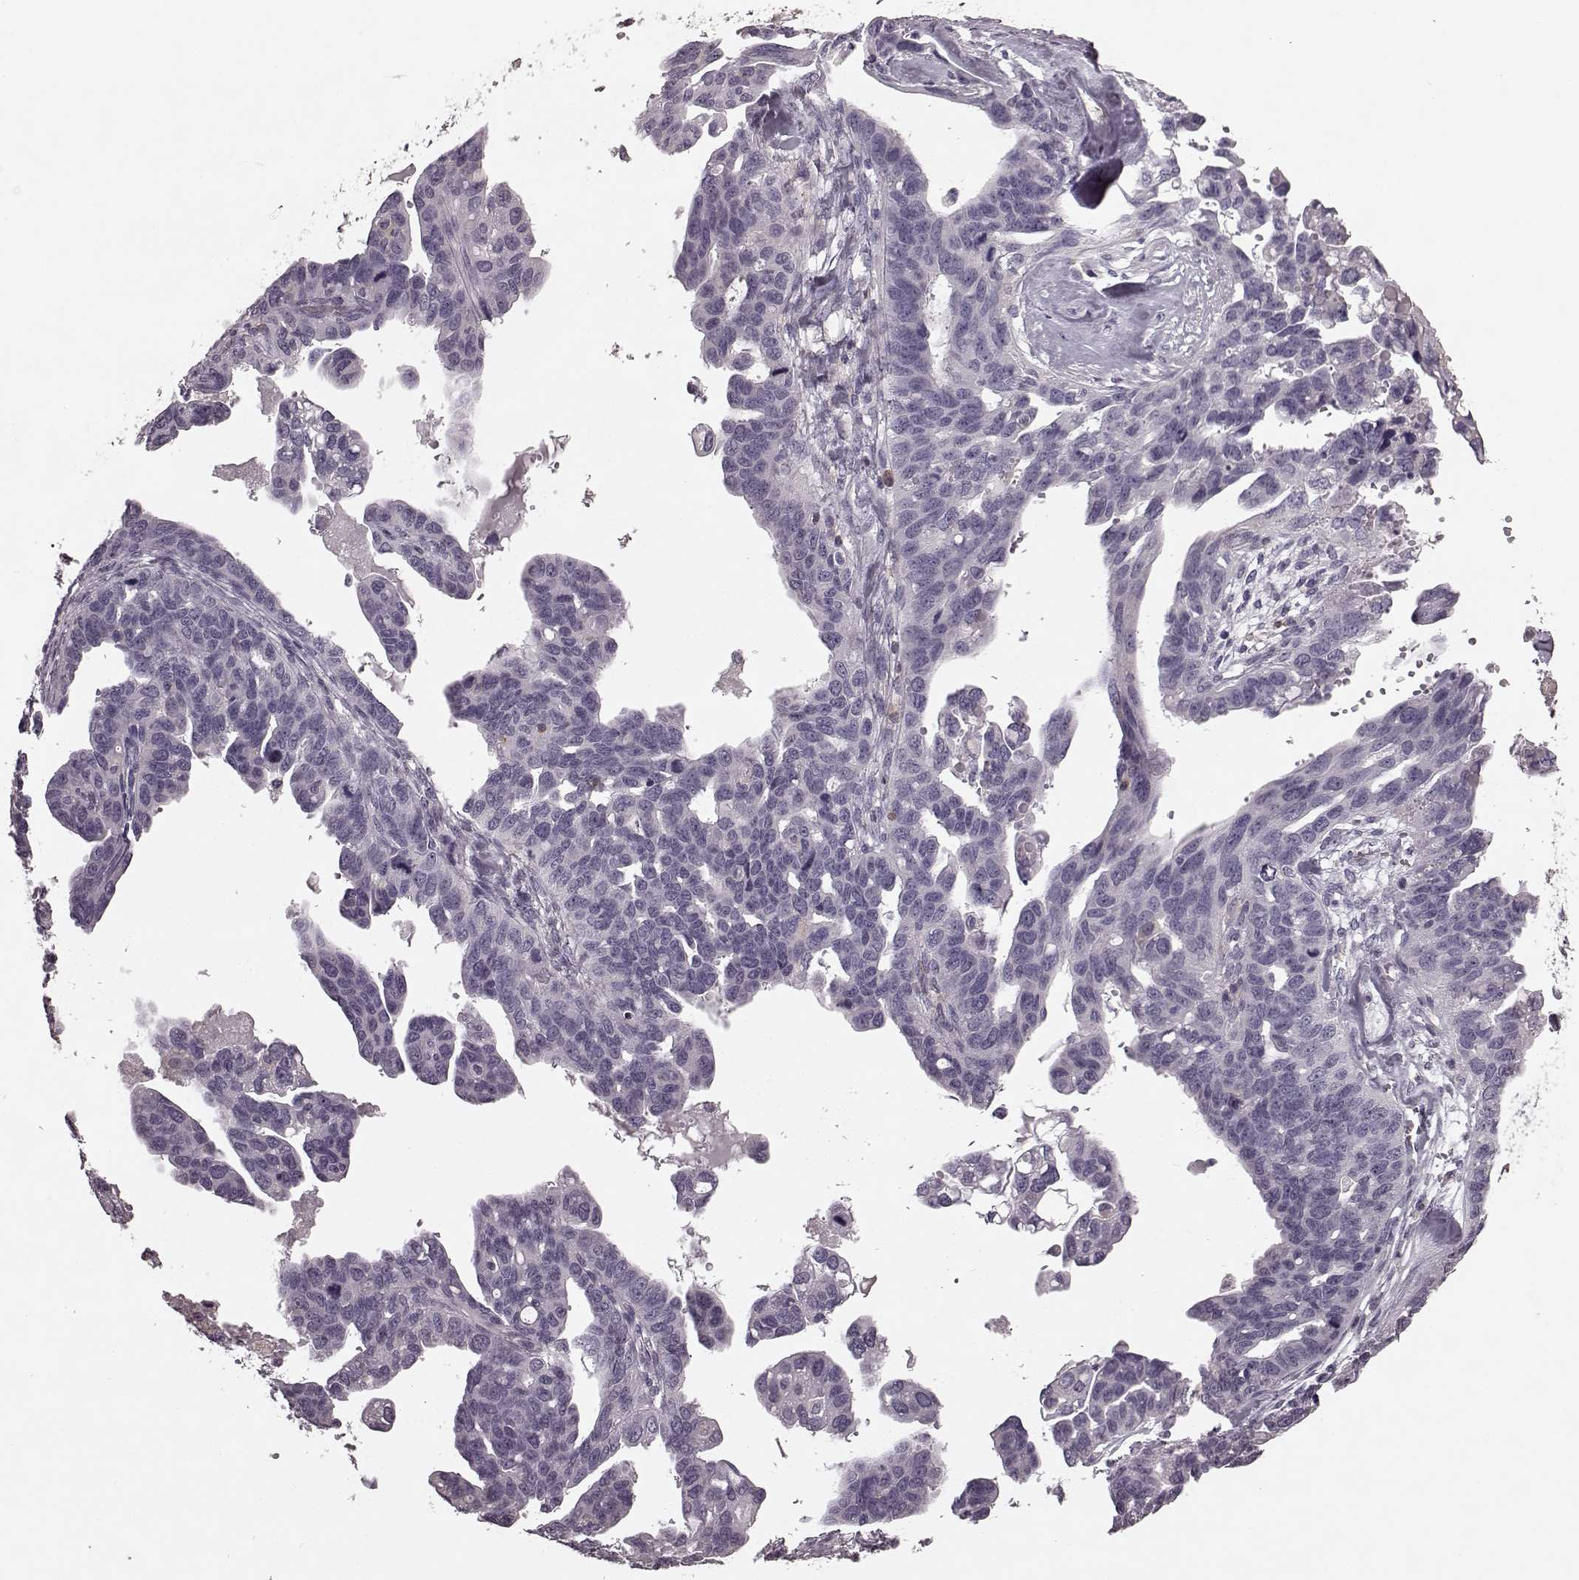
{"staining": {"intensity": "negative", "quantity": "none", "location": "none"}, "tissue": "ovarian cancer", "cell_type": "Tumor cells", "image_type": "cancer", "snomed": [{"axis": "morphology", "description": "Cystadenocarcinoma, serous, NOS"}, {"axis": "topography", "description": "Ovary"}], "caption": "This is an IHC image of human ovarian cancer (serous cystadenocarcinoma). There is no positivity in tumor cells.", "gene": "CD28", "patient": {"sex": "female", "age": 69}}